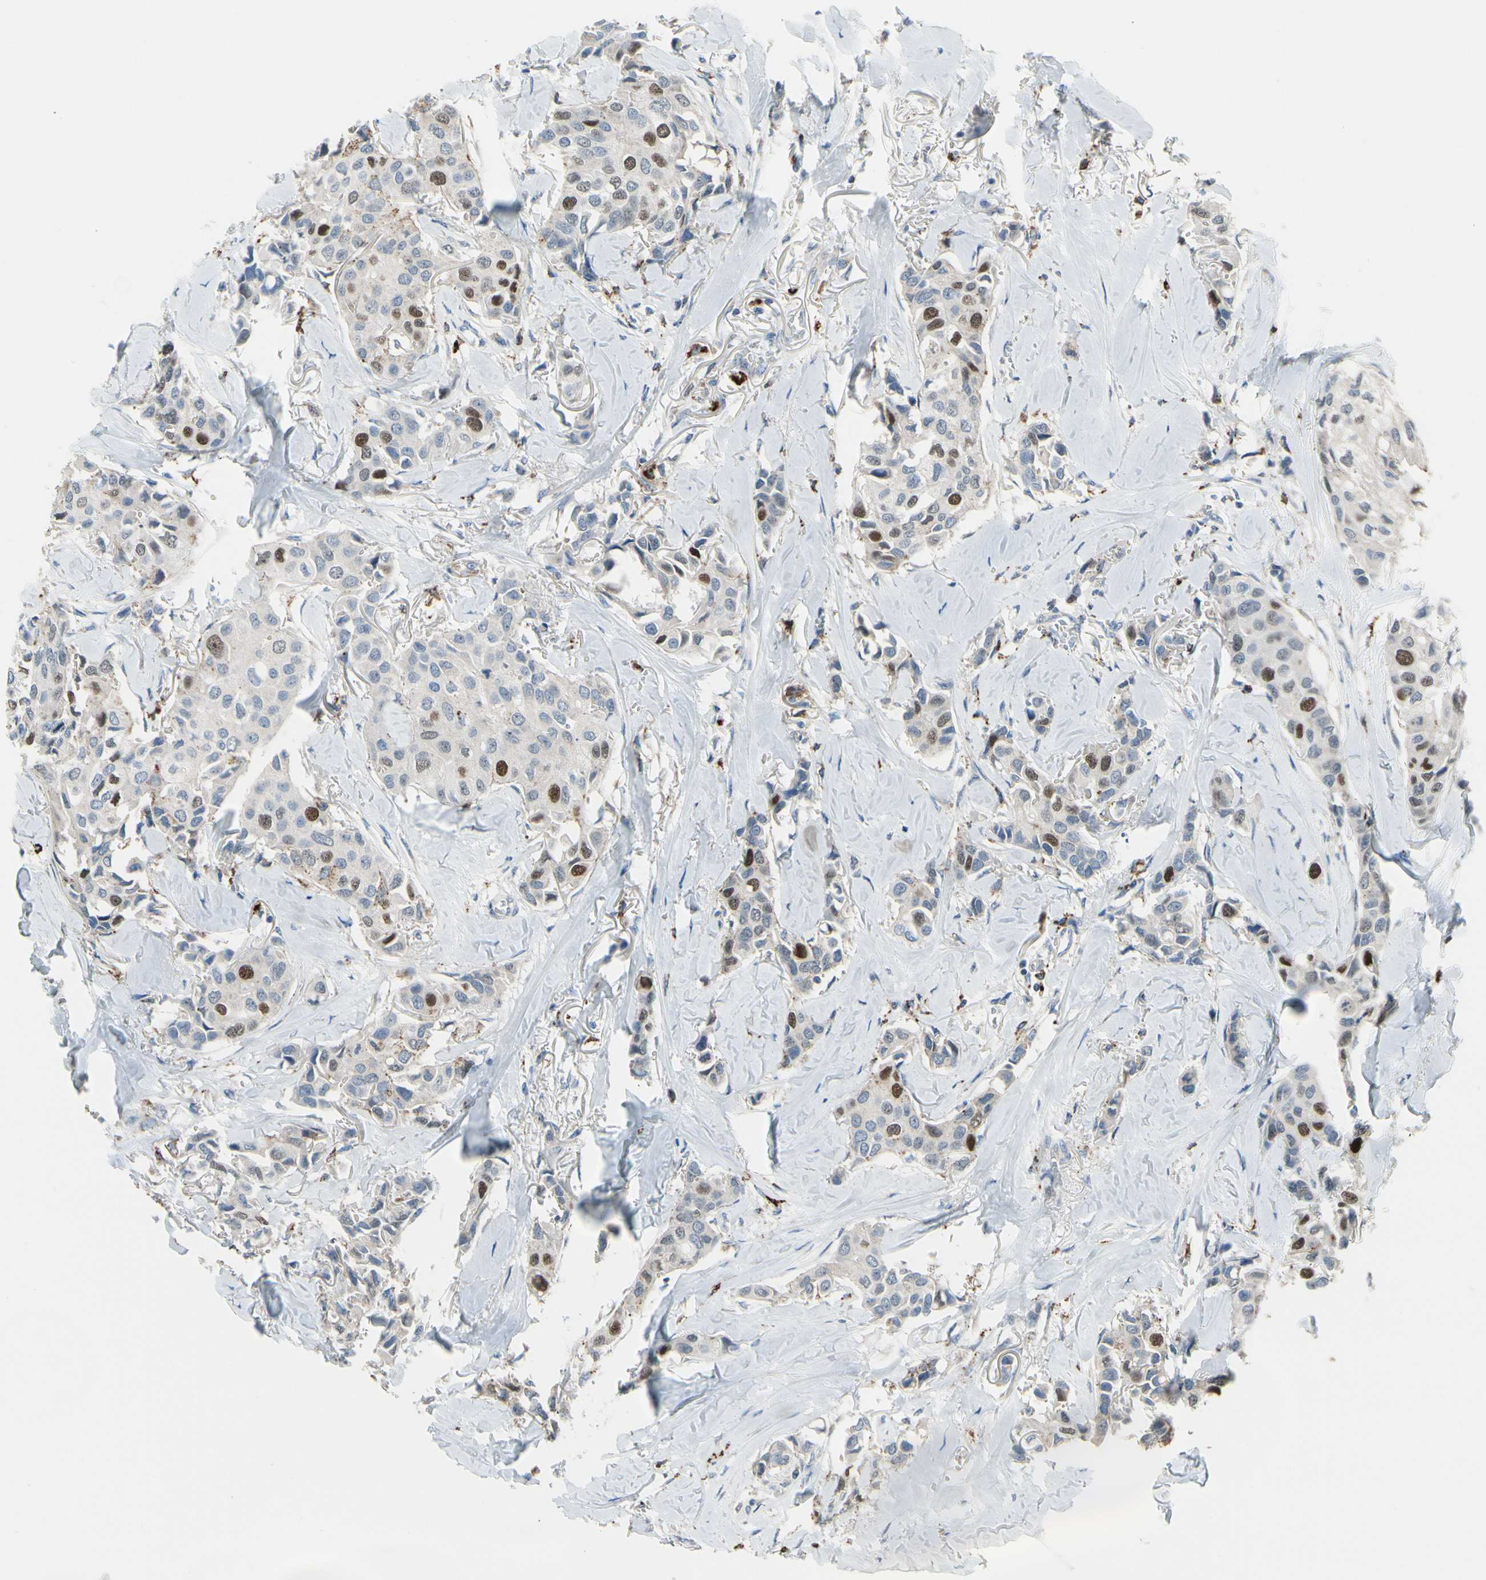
{"staining": {"intensity": "moderate", "quantity": "<25%", "location": "nuclear"}, "tissue": "breast cancer", "cell_type": "Tumor cells", "image_type": "cancer", "snomed": [{"axis": "morphology", "description": "Duct carcinoma"}, {"axis": "topography", "description": "Breast"}], "caption": "Protein expression analysis of breast cancer (invasive ductal carcinoma) reveals moderate nuclear expression in approximately <25% of tumor cells.", "gene": "ZKSCAN4", "patient": {"sex": "female", "age": 80}}